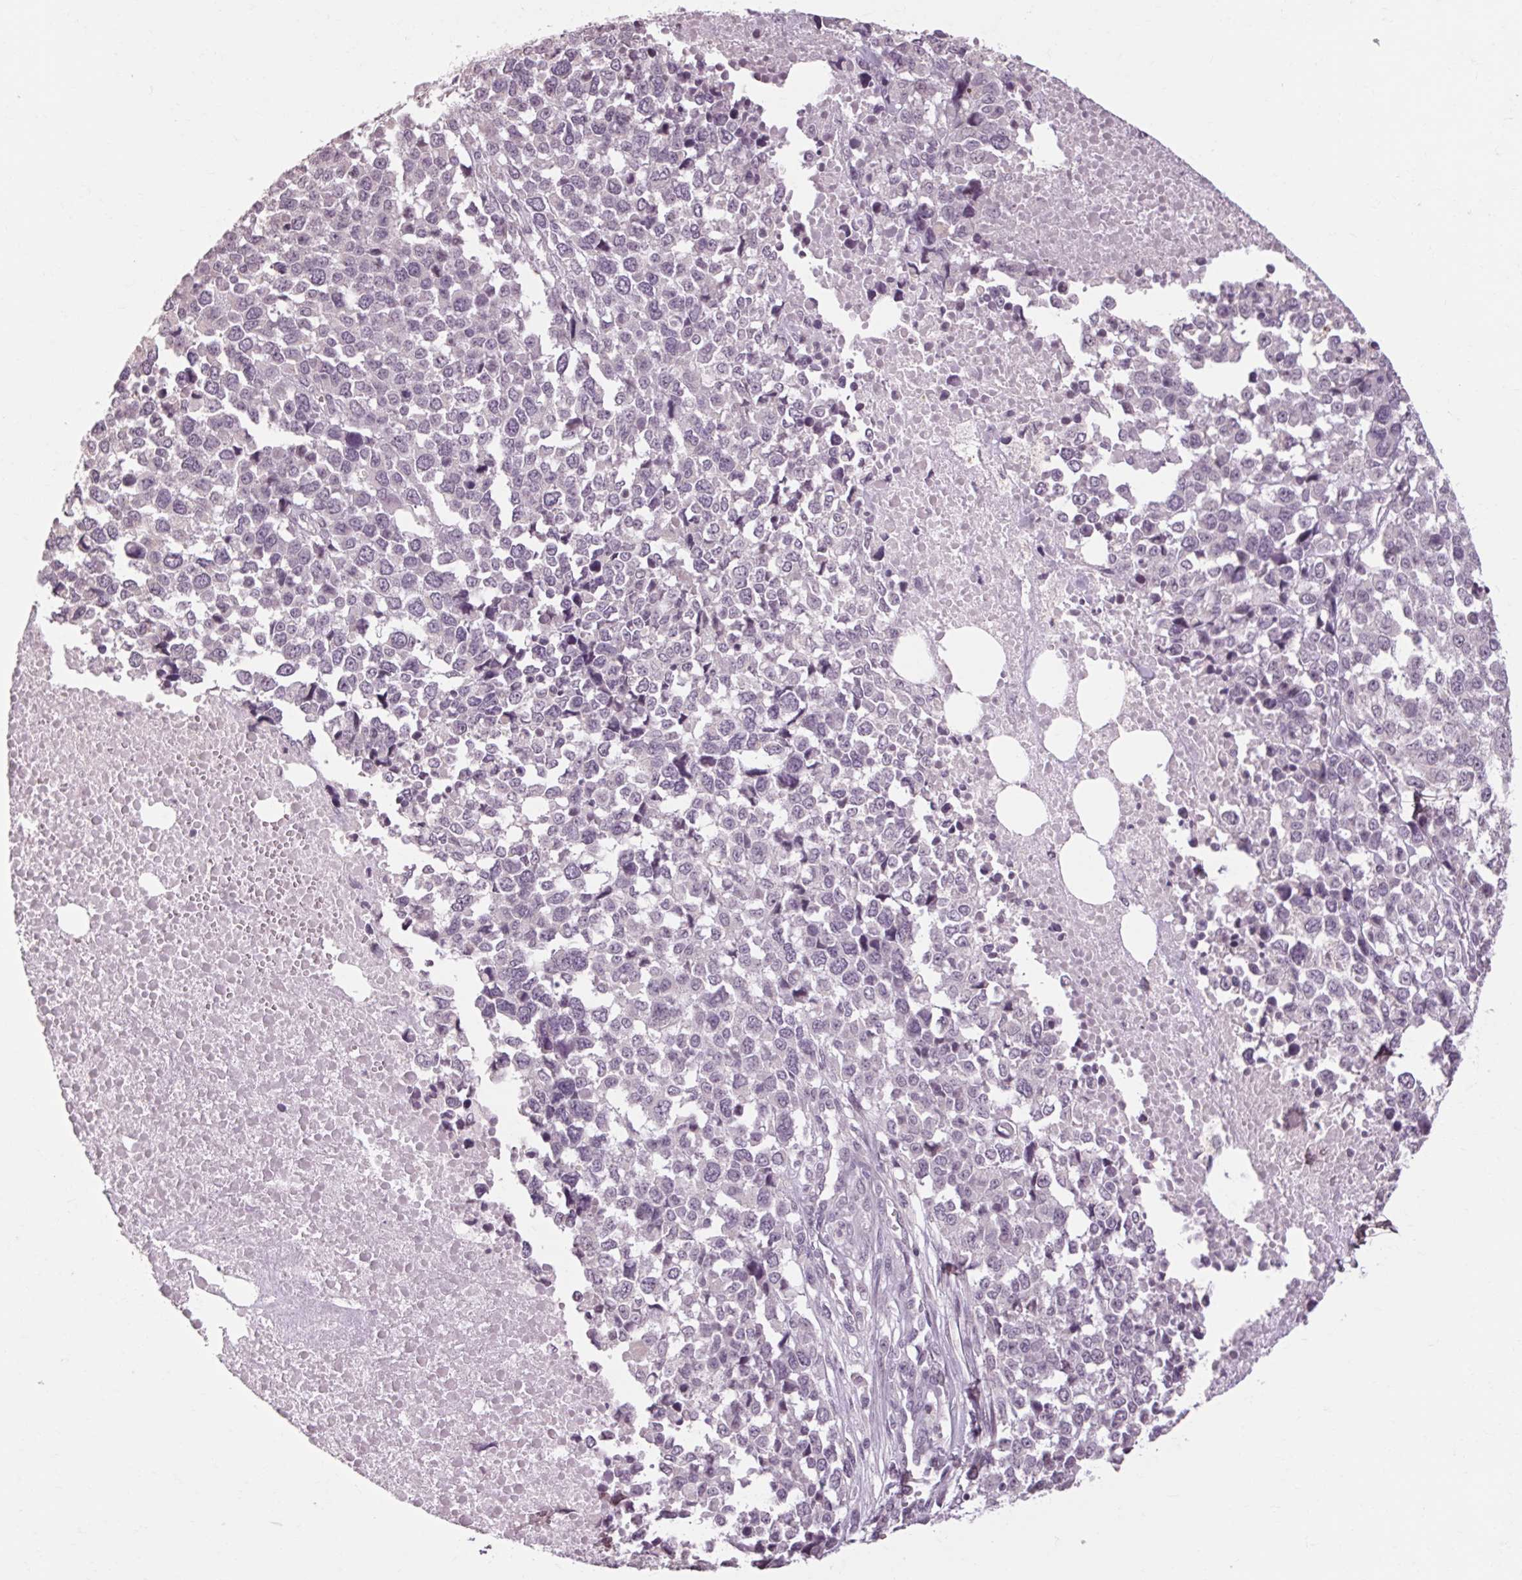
{"staining": {"intensity": "negative", "quantity": "none", "location": "none"}, "tissue": "melanoma", "cell_type": "Tumor cells", "image_type": "cancer", "snomed": [{"axis": "morphology", "description": "Malignant melanoma, Metastatic site"}, {"axis": "topography", "description": "Skin"}], "caption": "Protein analysis of malignant melanoma (metastatic site) reveals no significant staining in tumor cells. Brightfield microscopy of immunohistochemistry (IHC) stained with DAB (brown) and hematoxylin (blue), captured at high magnification.", "gene": "POMC", "patient": {"sex": "male", "age": 84}}